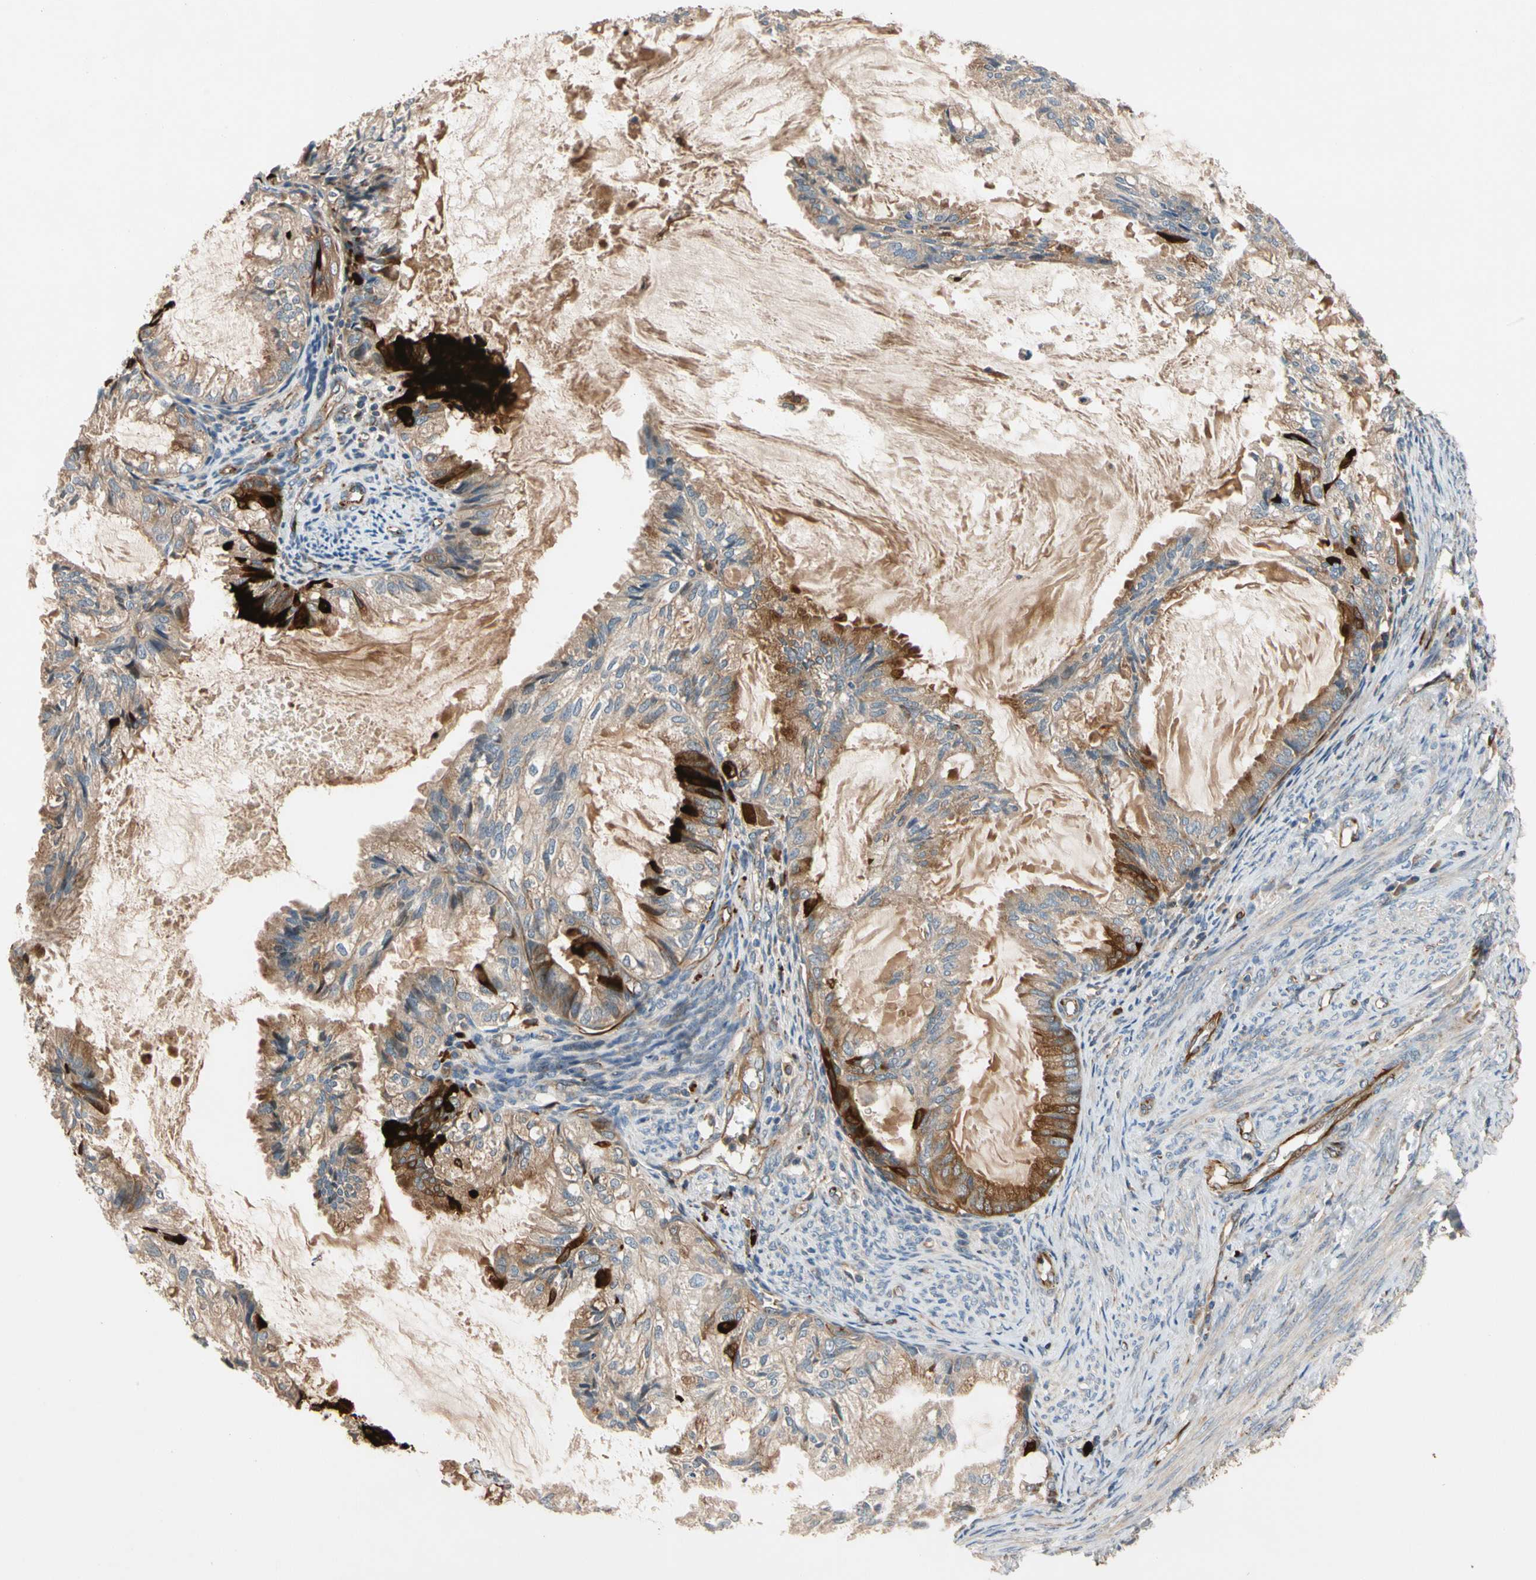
{"staining": {"intensity": "strong", "quantity": "25%-75%", "location": "cytoplasmic/membranous"}, "tissue": "cervical cancer", "cell_type": "Tumor cells", "image_type": "cancer", "snomed": [{"axis": "morphology", "description": "Normal tissue, NOS"}, {"axis": "morphology", "description": "Adenocarcinoma, NOS"}, {"axis": "topography", "description": "Cervix"}, {"axis": "topography", "description": "Endometrium"}], "caption": "Human cervical cancer stained with a protein marker demonstrates strong staining in tumor cells.", "gene": "FGD6", "patient": {"sex": "female", "age": 86}}